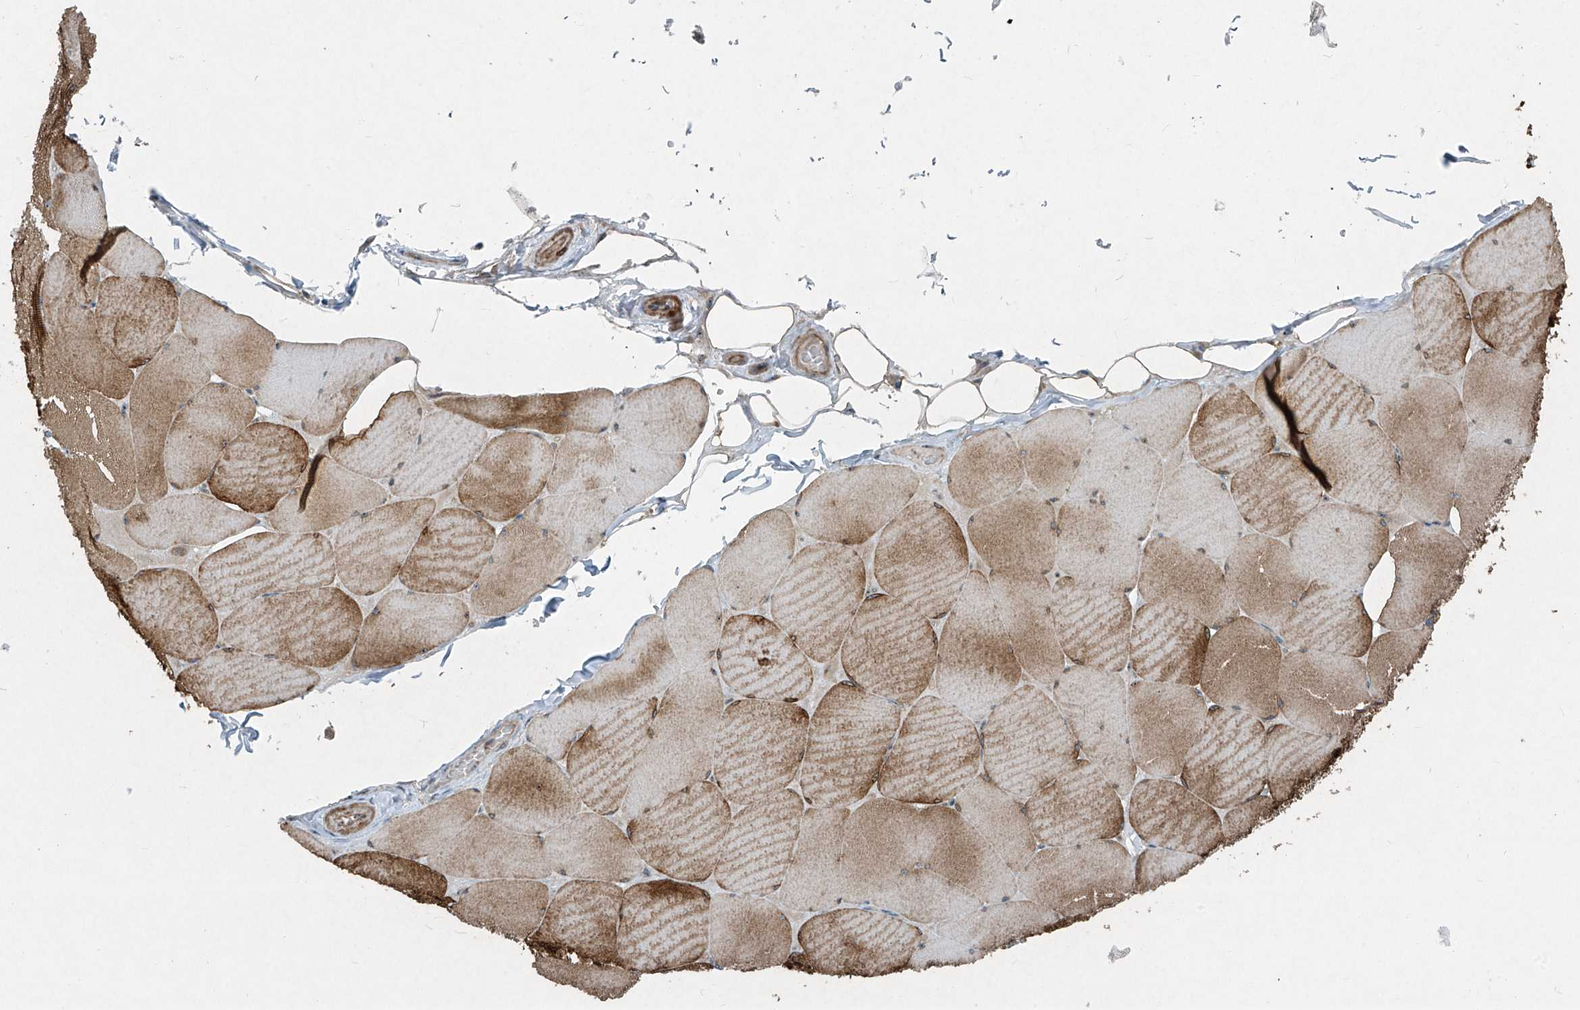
{"staining": {"intensity": "strong", "quantity": "25%-75%", "location": "cytoplasmic/membranous"}, "tissue": "skeletal muscle", "cell_type": "Myocytes", "image_type": "normal", "snomed": [{"axis": "morphology", "description": "Normal tissue, NOS"}, {"axis": "topography", "description": "Skeletal muscle"}, {"axis": "topography", "description": "Head-Neck"}], "caption": "Immunohistochemistry (IHC) (DAB (3,3'-diaminobenzidine)) staining of unremarkable skeletal muscle exhibits strong cytoplasmic/membranous protein positivity in about 25%-75% of myocytes.", "gene": "PPCS", "patient": {"sex": "male", "age": 66}}